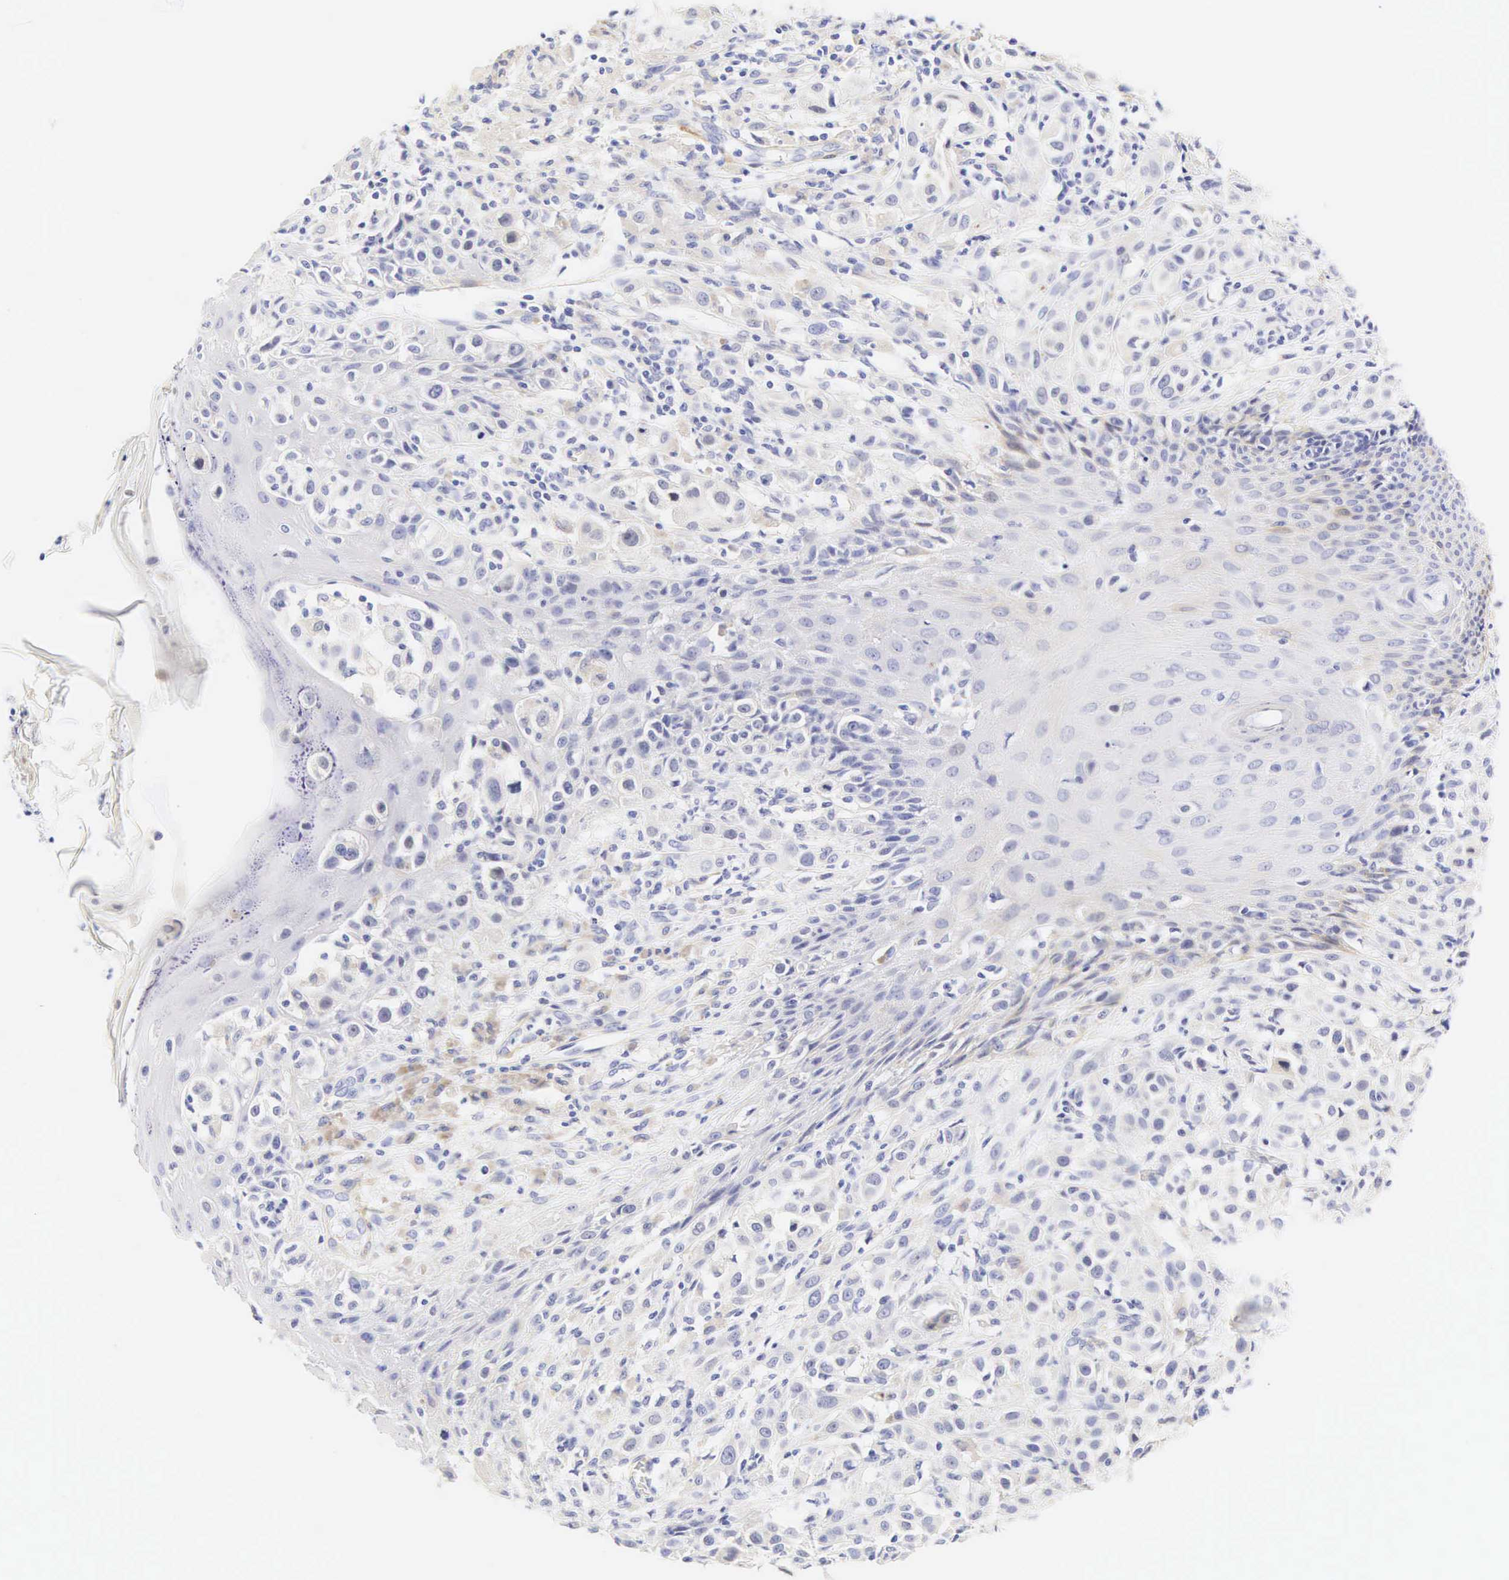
{"staining": {"intensity": "negative", "quantity": "none", "location": "none"}, "tissue": "melanoma", "cell_type": "Tumor cells", "image_type": "cancer", "snomed": [{"axis": "morphology", "description": "Malignant melanoma, NOS"}, {"axis": "topography", "description": "Skin"}], "caption": "Immunohistochemistry of human malignant melanoma shows no staining in tumor cells. (Stains: DAB immunohistochemistry with hematoxylin counter stain, Microscopy: brightfield microscopy at high magnification).", "gene": "CNN1", "patient": {"sex": "female", "age": 52}}